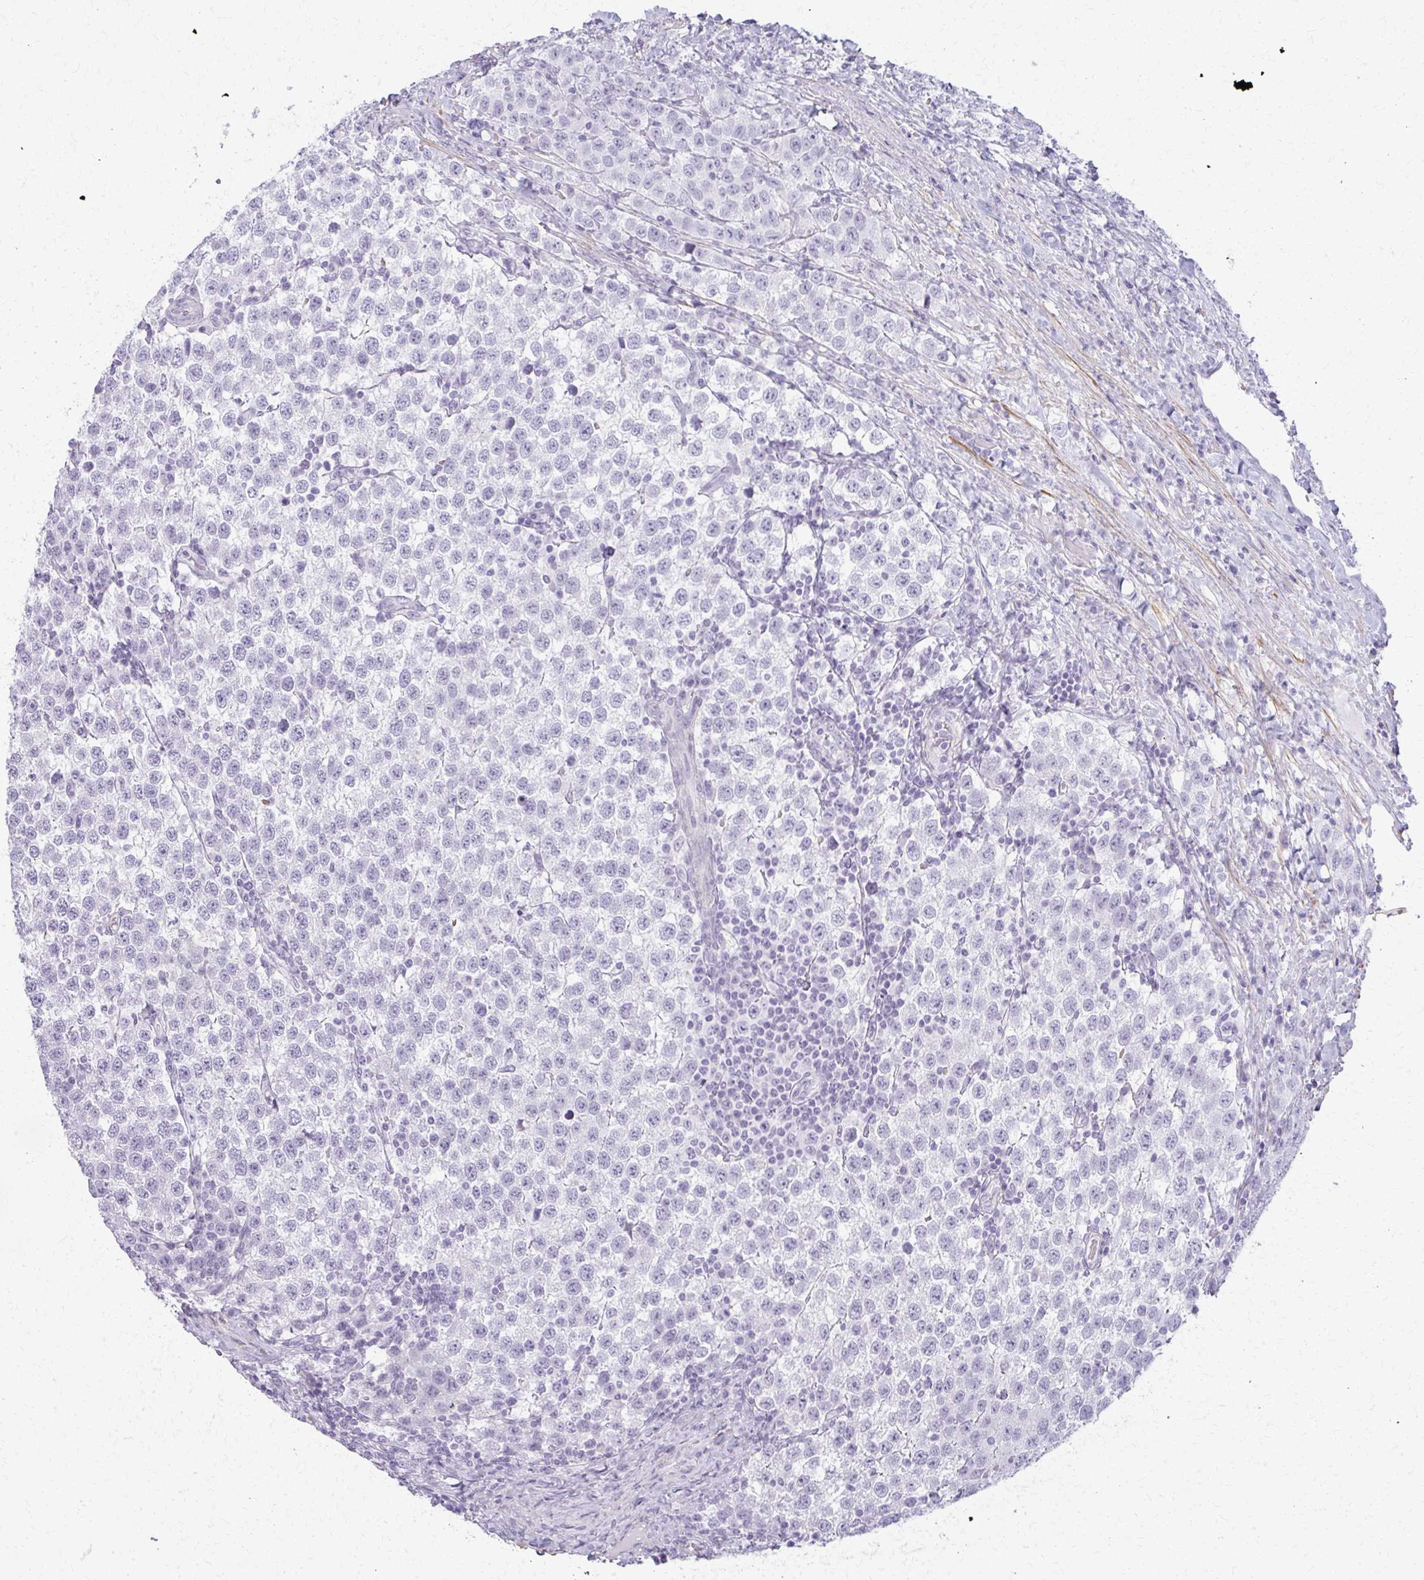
{"staining": {"intensity": "negative", "quantity": "none", "location": "none"}, "tissue": "testis cancer", "cell_type": "Tumor cells", "image_type": "cancer", "snomed": [{"axis": "morphology", "description": "Seminoma, NOS"}, {"axis": "topography", "description": "Testis"}], "caption": "A histopathology image of testis cancer stained for a protein displays no brown staining in tumor cells.", "gene": "CA3", "patient": {"sex": "male", "age": 34}}